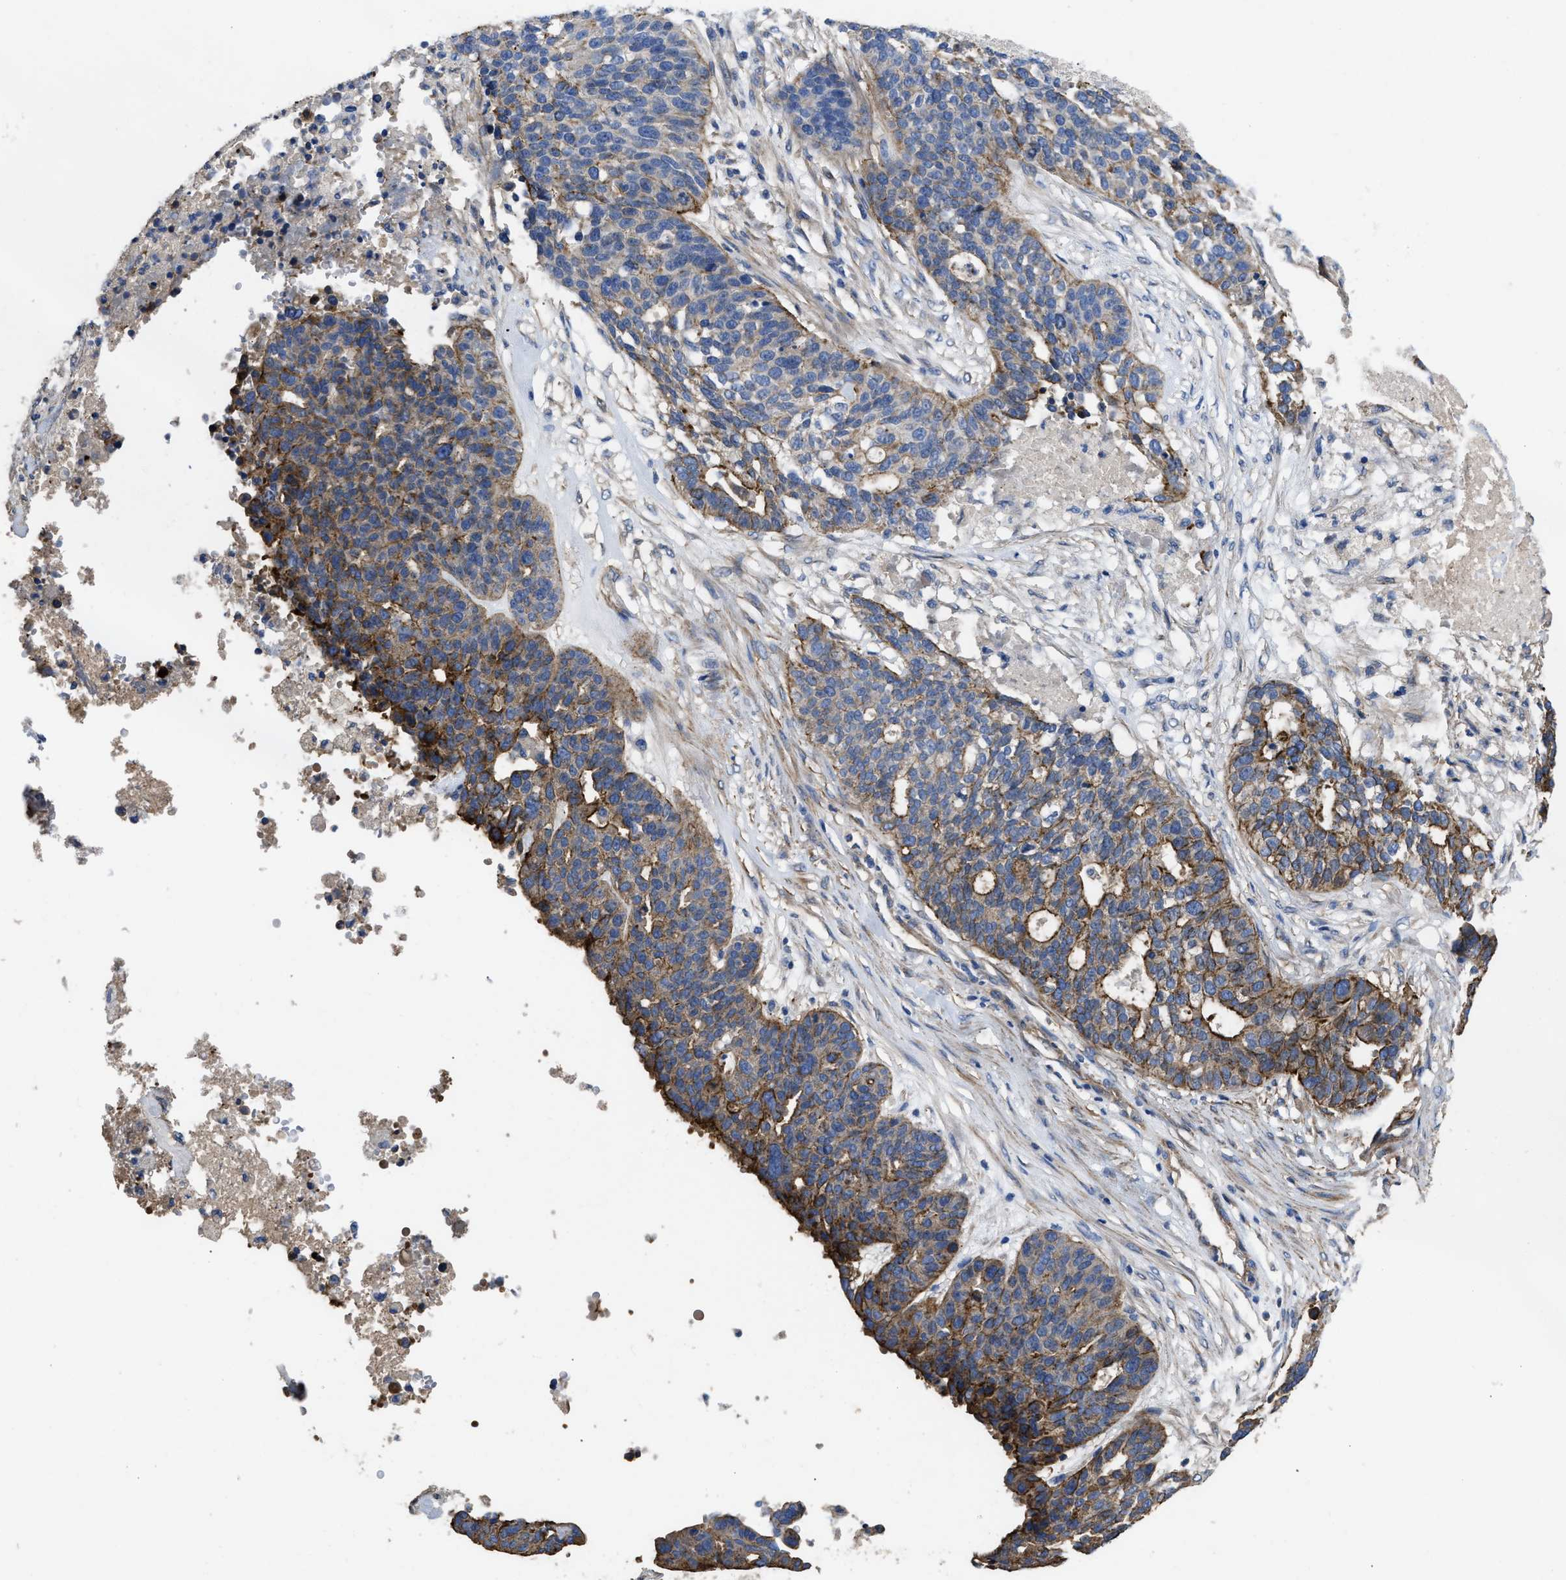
{"staining": {"intensity": "moderate", "quantity": "25%-75%", "location": "cytoplasmic/membranous"}, "tissue": "ovarian cancer", "cell_type": "Tumor cells", "image_type": "cancer", "snomed": [{"axis": "morphology", "description": "Cystadenocarcinoma, serous, NOS"}, {"axis": "topography", "description": "Ovary"}], "caption": "Ovarian serous cystadenocarcinoma stained for a protein (brown) exhibits moderate cytoplasmic/membranous positive staining in approximately 25%-75% of tumor cells.", "gene": "USP4", "patient": {"sex": "female", "age": 59}}